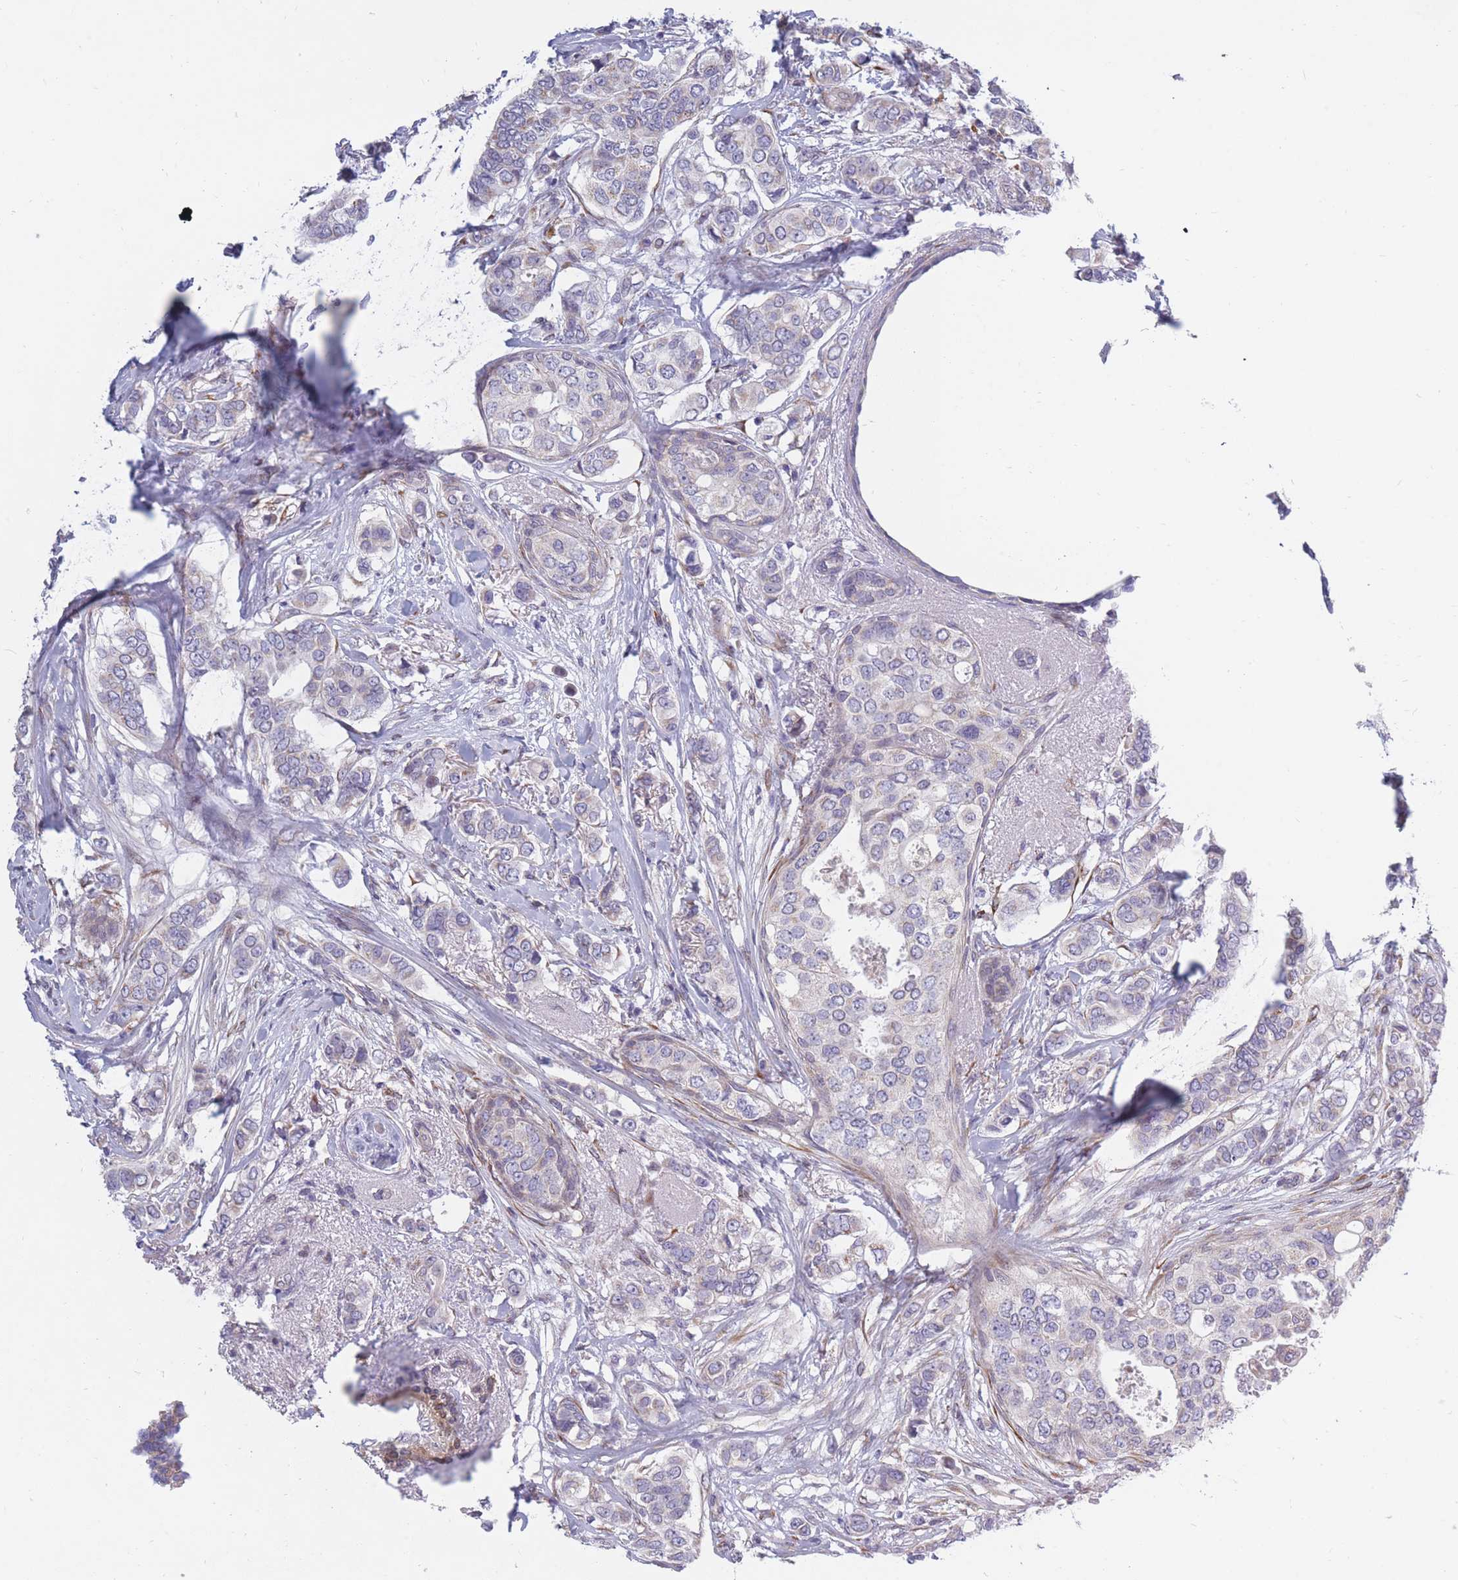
{"staining": {"intensity": "weak", "quantity": "<25%", "location": "cytoplasmic/membranous"}, "tissue": "breast cancer", "cell_type": "Tumor cells", "image_type": "cancer", "snomed": [{"axis": "morphology", "description": "Lobular carcinoma"}, {"axis": "topography", "description": "Breast"}], "caption": "Tumor cells are negative for protein expression in human lobular carcinoma (breast).", "gene": "CCNQ", "patient": {"sex": "female", "age": 51}}